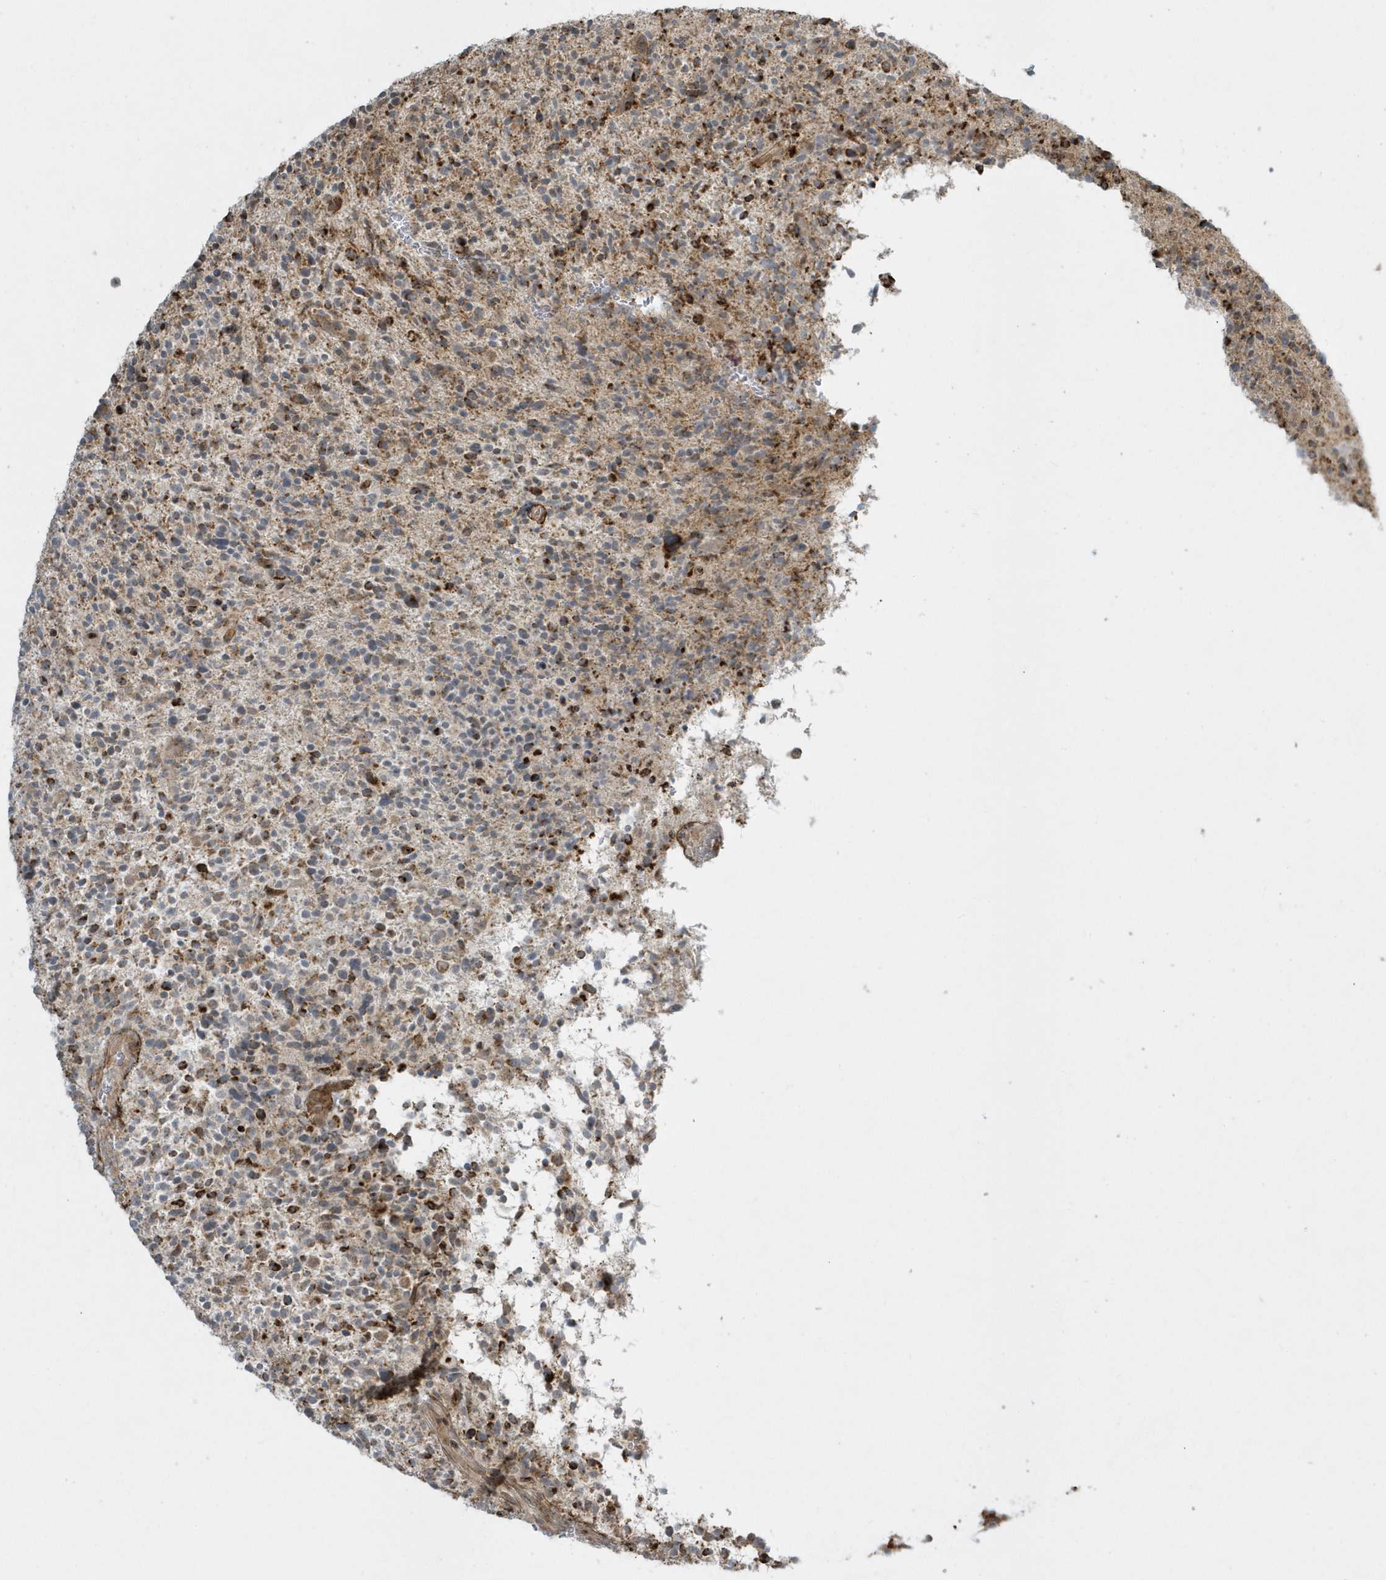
{"staining": {"intensity": "moderate", "quantity": "25%-75%", "location": "cytoplasmic/membranous"}, "tissue": "glioma", "cell_type": "Tumor cells", "image_type": "cancer", "snomed": [{"axis": "morphology", "description": "Glioma, malignant, High grade"}, {"axis": "topography", "description": "Brain"}], "caption": "Immunohistochemical staining of high-grade glioma (malignant) exhibits medium levels of moderate cytoplasmic/membranous expression in approximately 25%-75% of tumor cells.", "gene": "MASP2", "patient": {"sex": "male", "age": 72}}